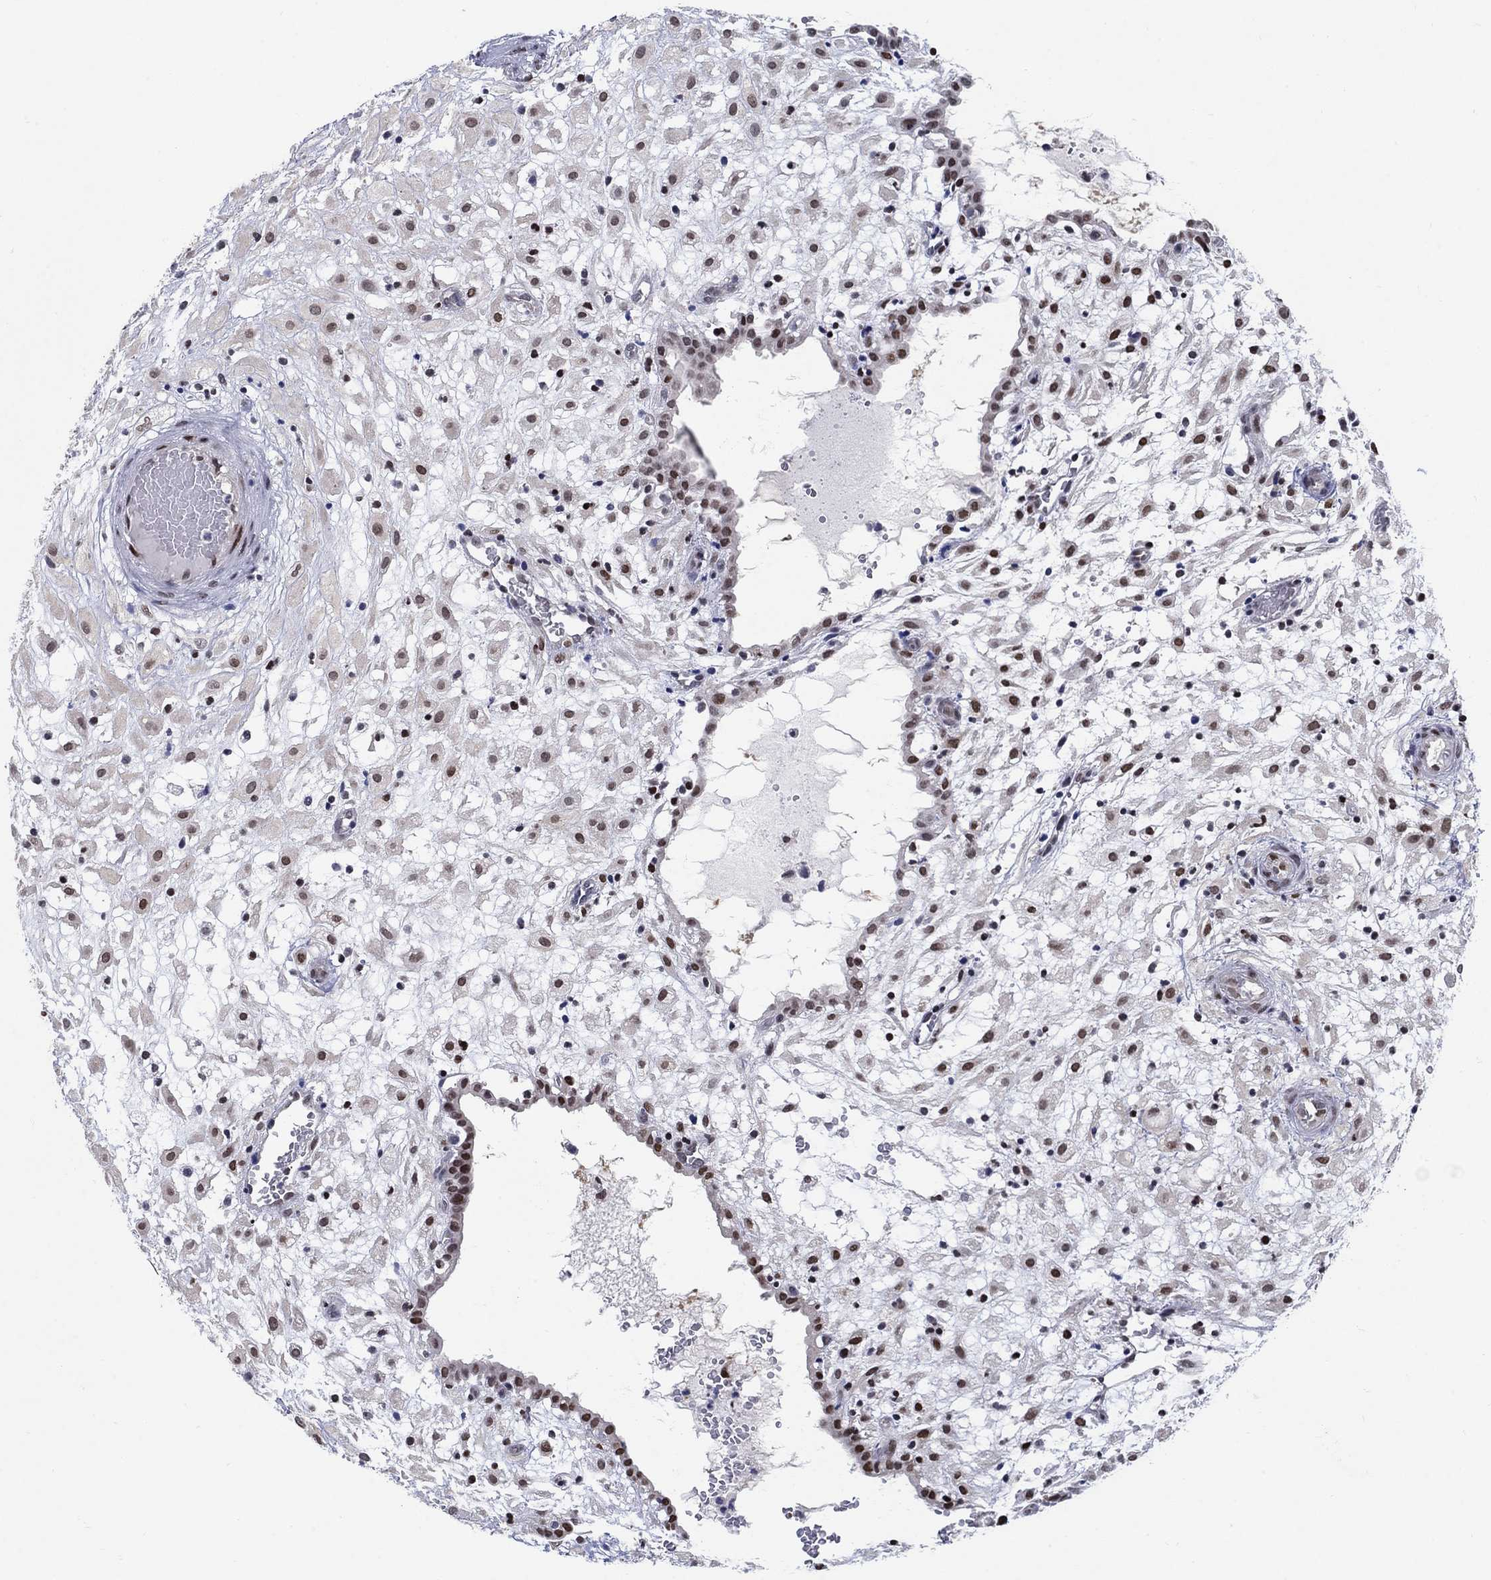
{"staining": {"intensity": "strong", "quantity": "25%-75%", "location": "nuclear"}, "tissue": "placenta", "cell_type": "Decidual cells", "image_type": "normal", "snomed": [{"axis": "morphology", "description": "Normal tissue, NOS"}, {"axis": "topography", "description": "Placenta"}], "caption": "Protein staining displays strong nuclear positivity in approximately 25%-75% of decidual cells in unremarkable placenta.", "gene": "CENPE", "patient": {"sex": "female", "age": 24}}